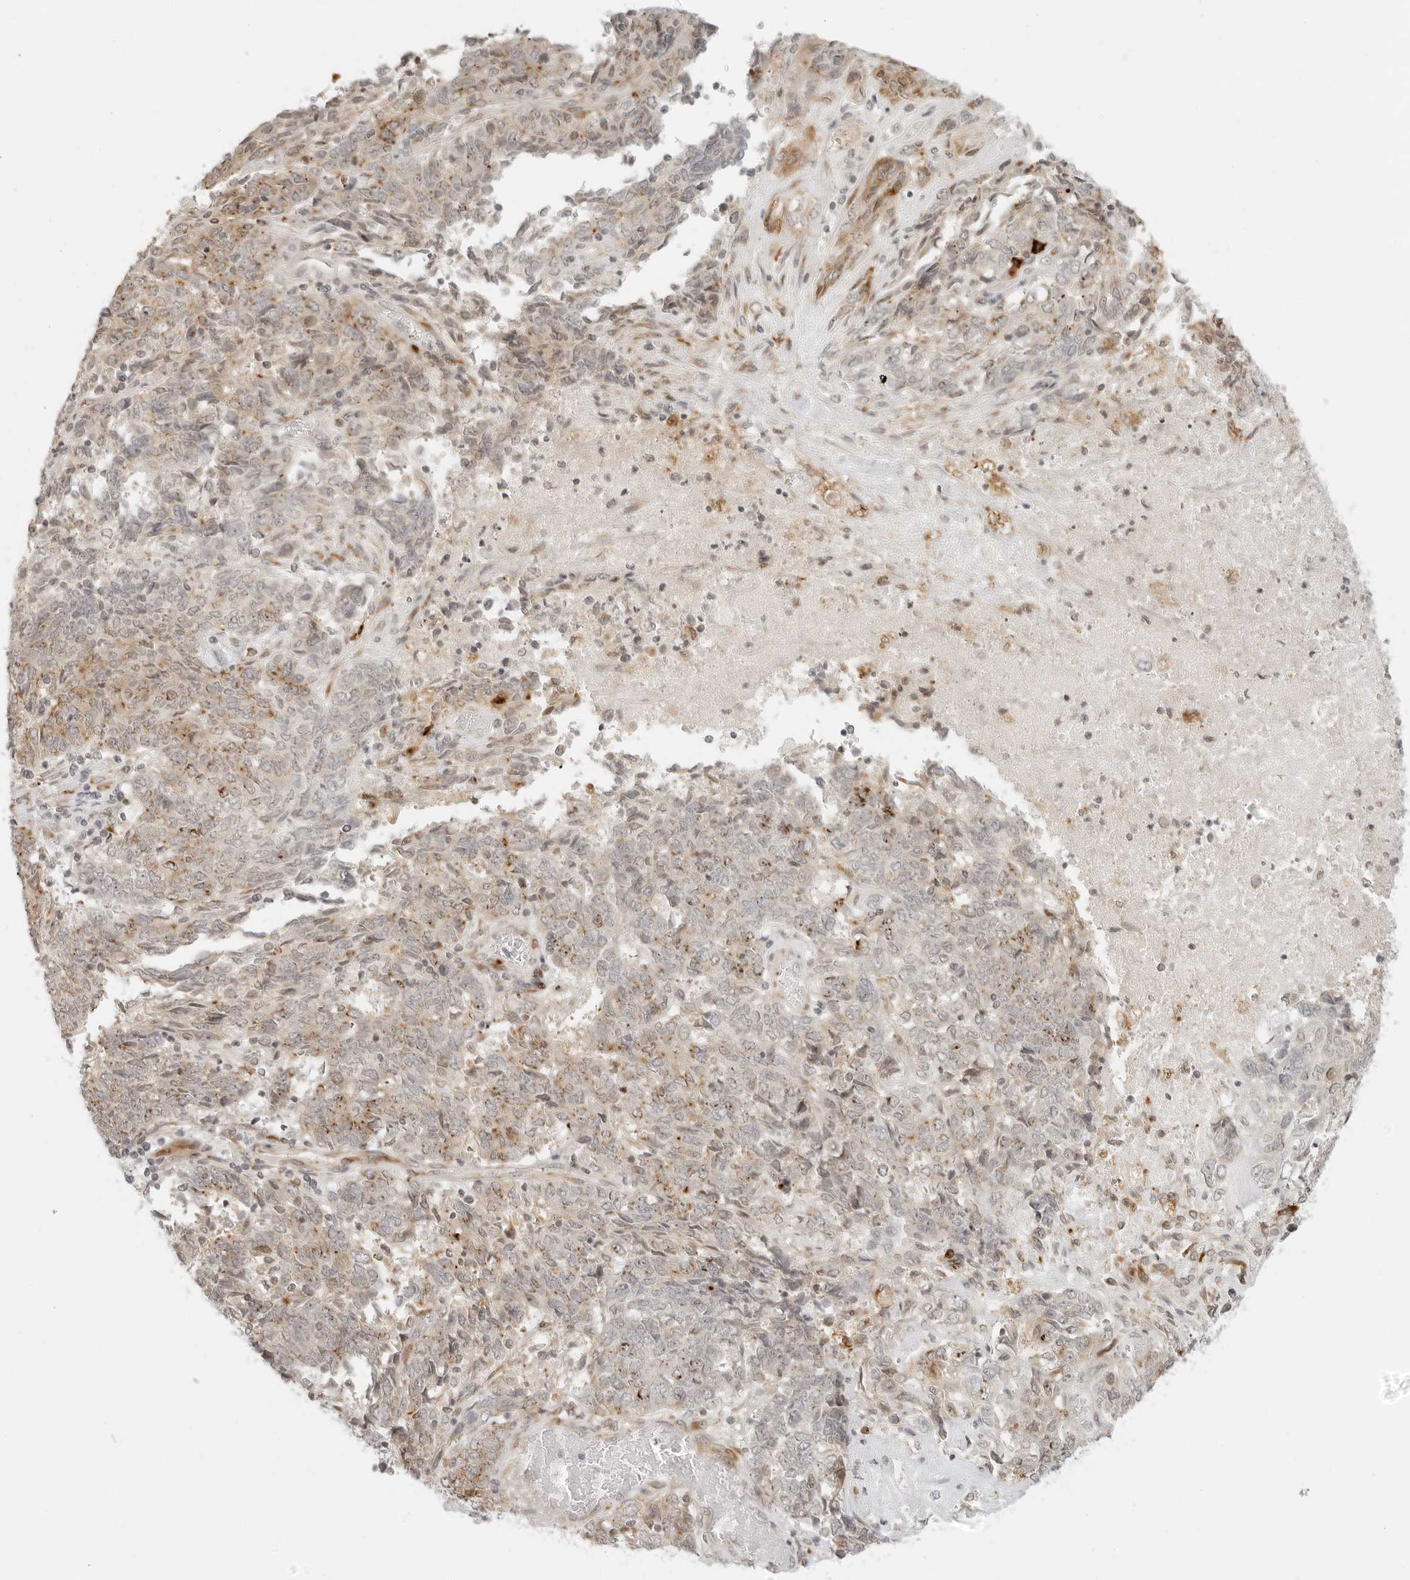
{"staining": {"intensity": "moderate", "quantity": "25%-75%", "location": "cytoplasmic/membranous,nuclear"}, "tissue": "endometrial cancer", "cell_type": "Tumor cells", "image_type": "cancer", "snomed": [{"axis": "morphology", "description": "Adenocarcinoma, NOS"}, {"axis": "topography", "description": "Endometrium"}], "caption": "Adenocarcinoma (endometrial) stained for a protein exhibits moderate cytoplasmic/membranous and nuclear positivity in tumor cells.", "gene": "ZNF678", "patient": {"sex": "female", "age": 80}}